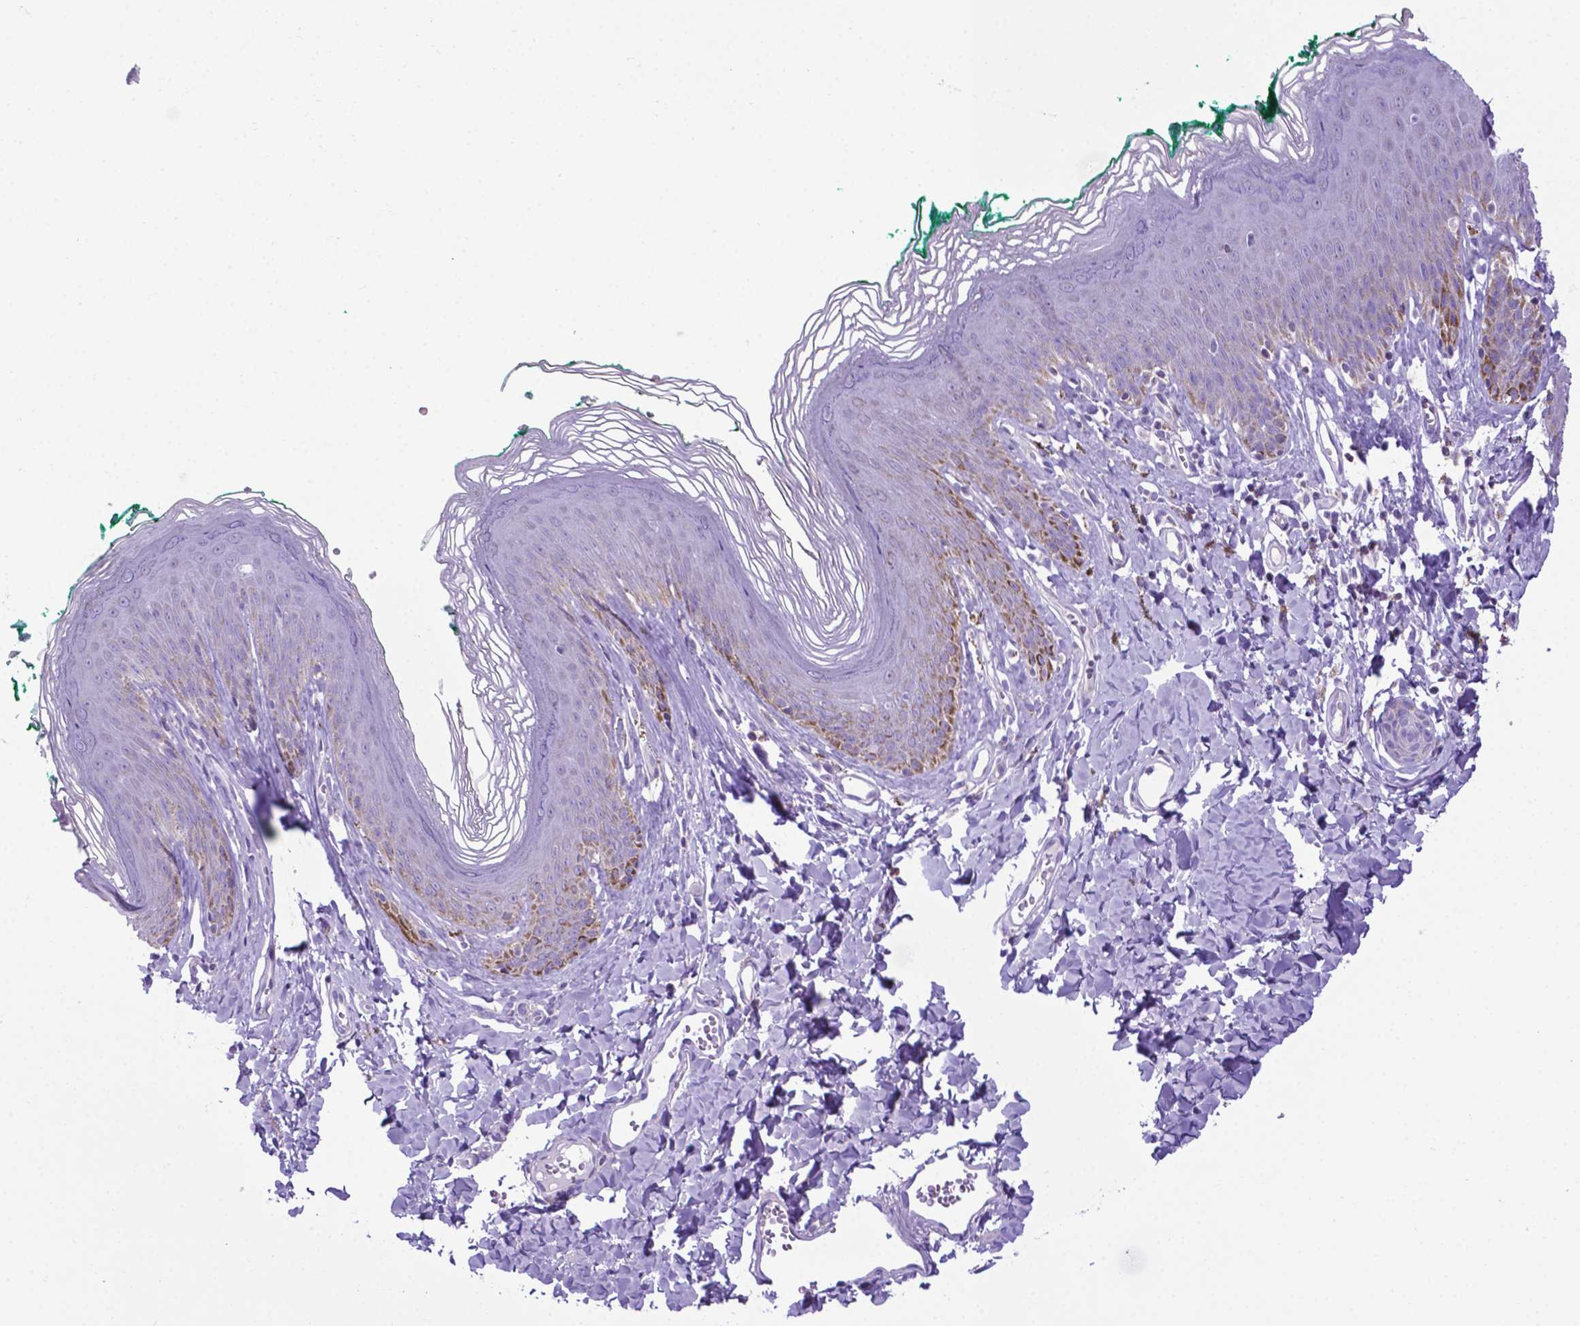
{"staining": {"intensity": "negative", "quantity": "none", "location": "none"}, "tissue": "skin", "cell_type": "Epidermal cells", "image_type": "normal", "snomed": [{"axis": "morphology", "description": "Normal tissue, NOS"}, {"axis": "topography", "description": "Vulva"}, {"axis": "topography", "description": "Peripheral nerve tissue"}], "caption": "DAB immunohistochemical staining of normal human skin exhibits no significant expression in epidermal cells.", "gene": "POU3F3", "patient": {"sex": "female", "age": 66}}